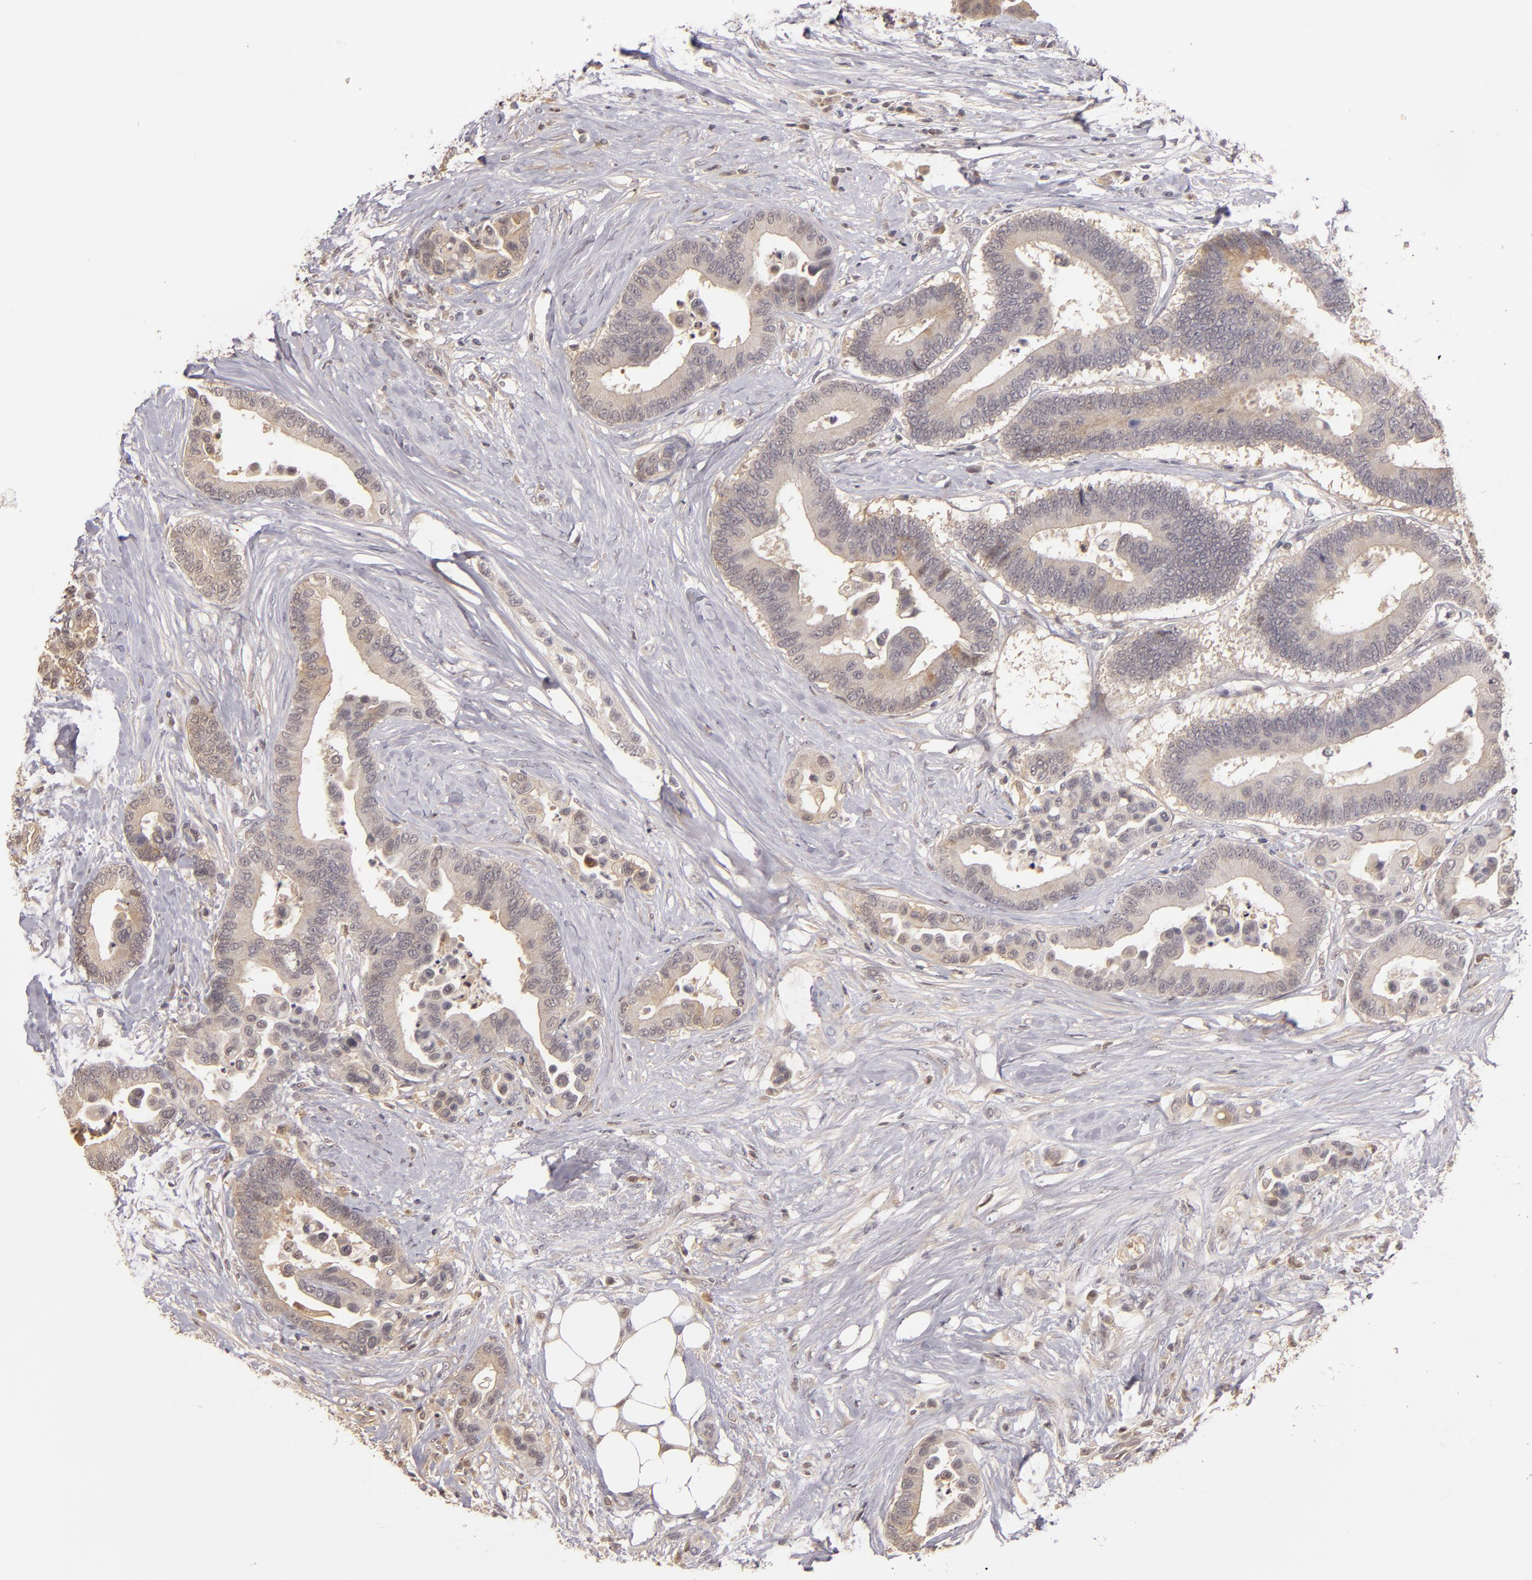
{"staining": {"intensity": "weak", "quantity": ">75%", "location": "cytoplasmic/membranous"}, "tissue": "colorectal cancer", "cell_type": "Tumor cells", "image_type": "cancer", "snomed": [{"axis": "morphology", "description": "Adenocarcinoma, NOS"}, {"axis": "topography", "description": "Colon"}], "caption": "Colorectal adenocarcinoma stained with a brown dye demonstrates weak cytoplasmic/membranous positive staining in about >75% of tumor cells.", "gene": "LRG1", "patient": {"sex": "male", "age": 82}}